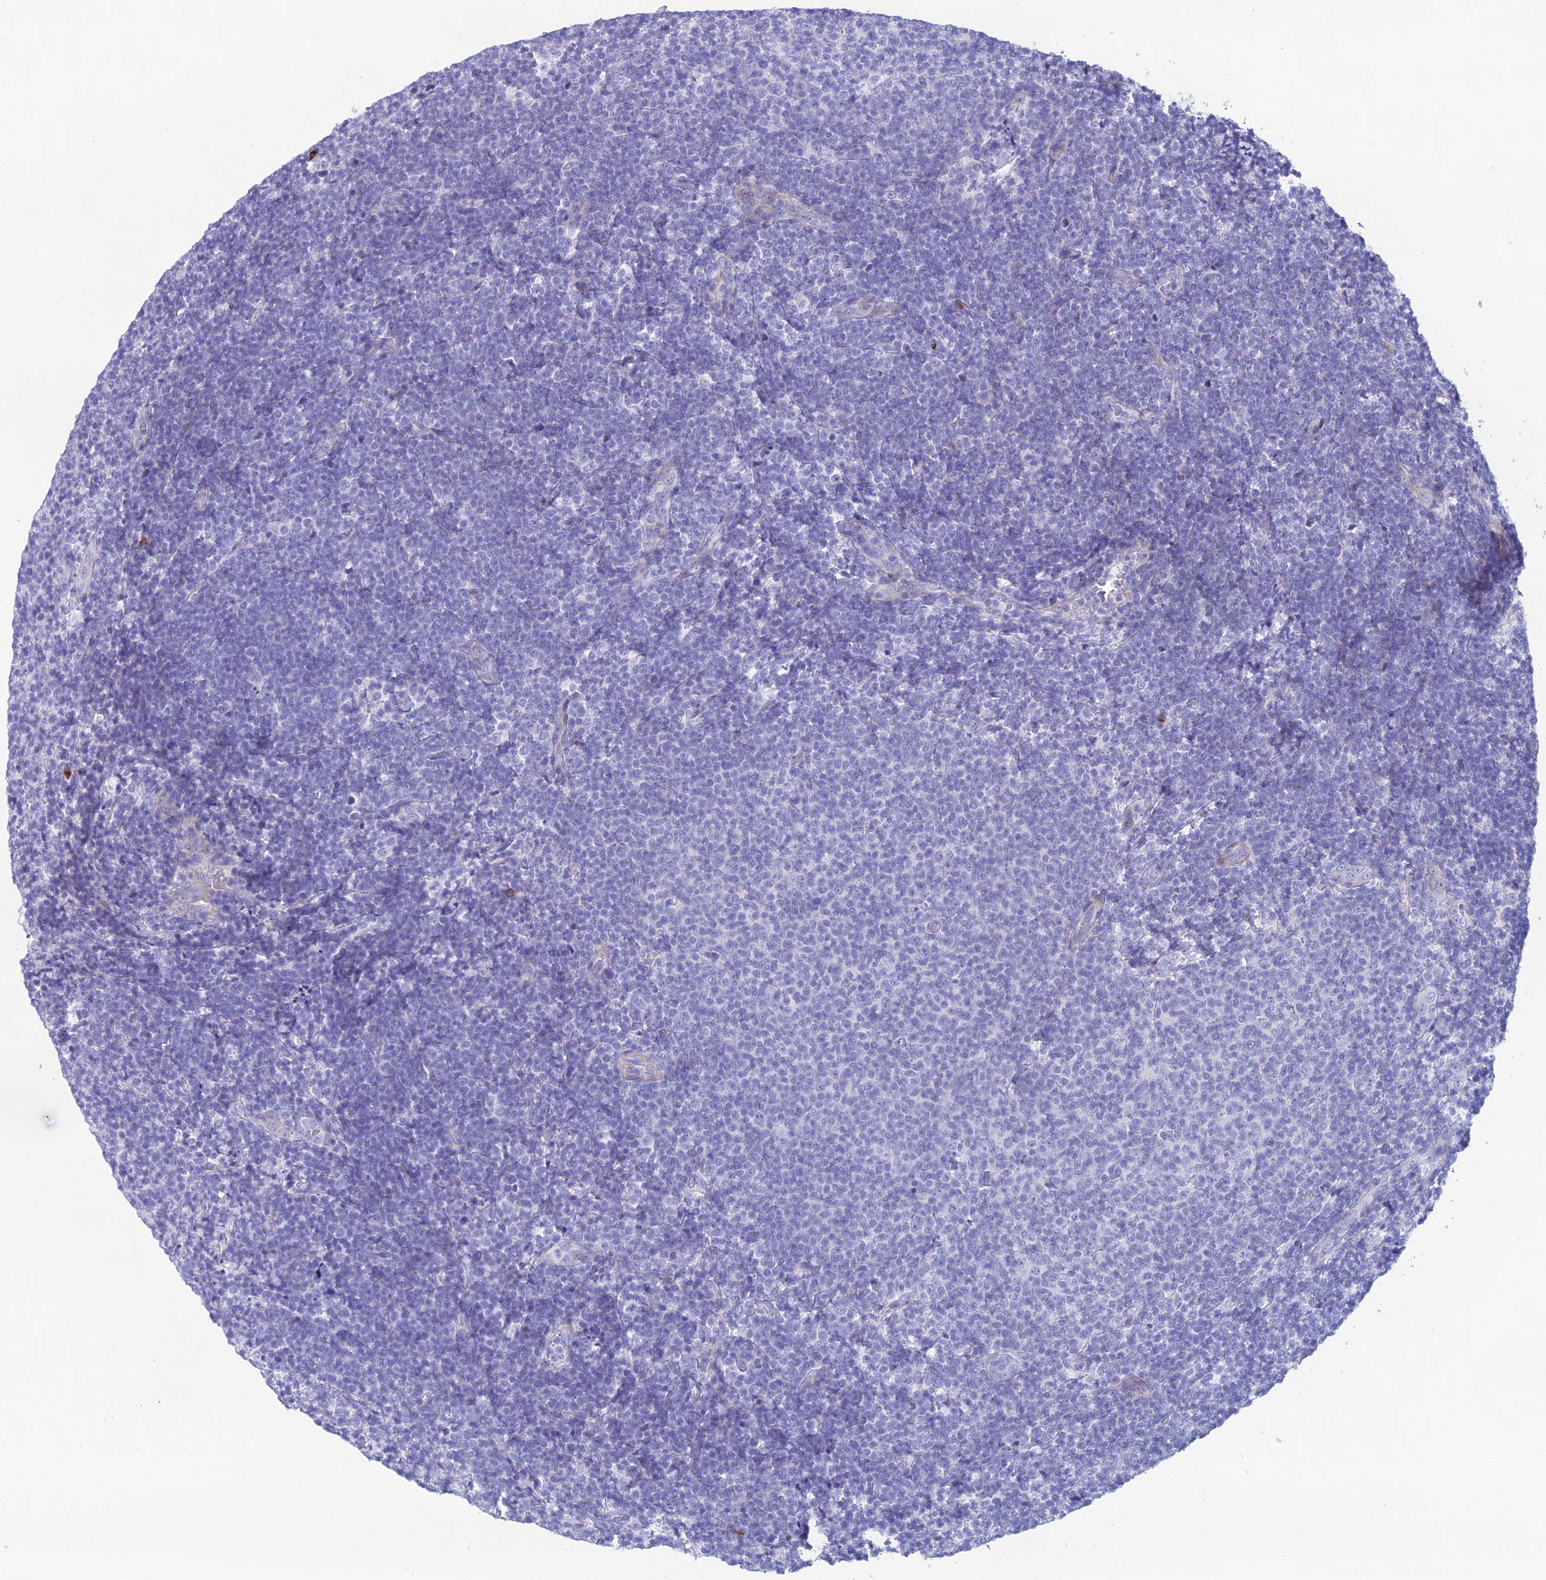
{"staining": {"intensity": "negative", "quantity": "none", "location": "none"}, "tissue": "lymphoma", "cell_type": "Tumor cells", "image_type": "cancer", "snomed": [{"axis": "morphology", "description": "Malignant lymphoma, non-Hodgkin's type, Low grade"}, {"axis": "topography", "description": "Lymph node"}], "caption": "Immunohistochemical staining of lymphoma shows no significant staining in tumor cells. The staining is performed using DAB (3,3'-diaminobenzidine) brown chromogen with nuclei counter-stained in using hematoxylin.", "gene": "OR56B1", "patient": {"sex": "male", "age": 66}}